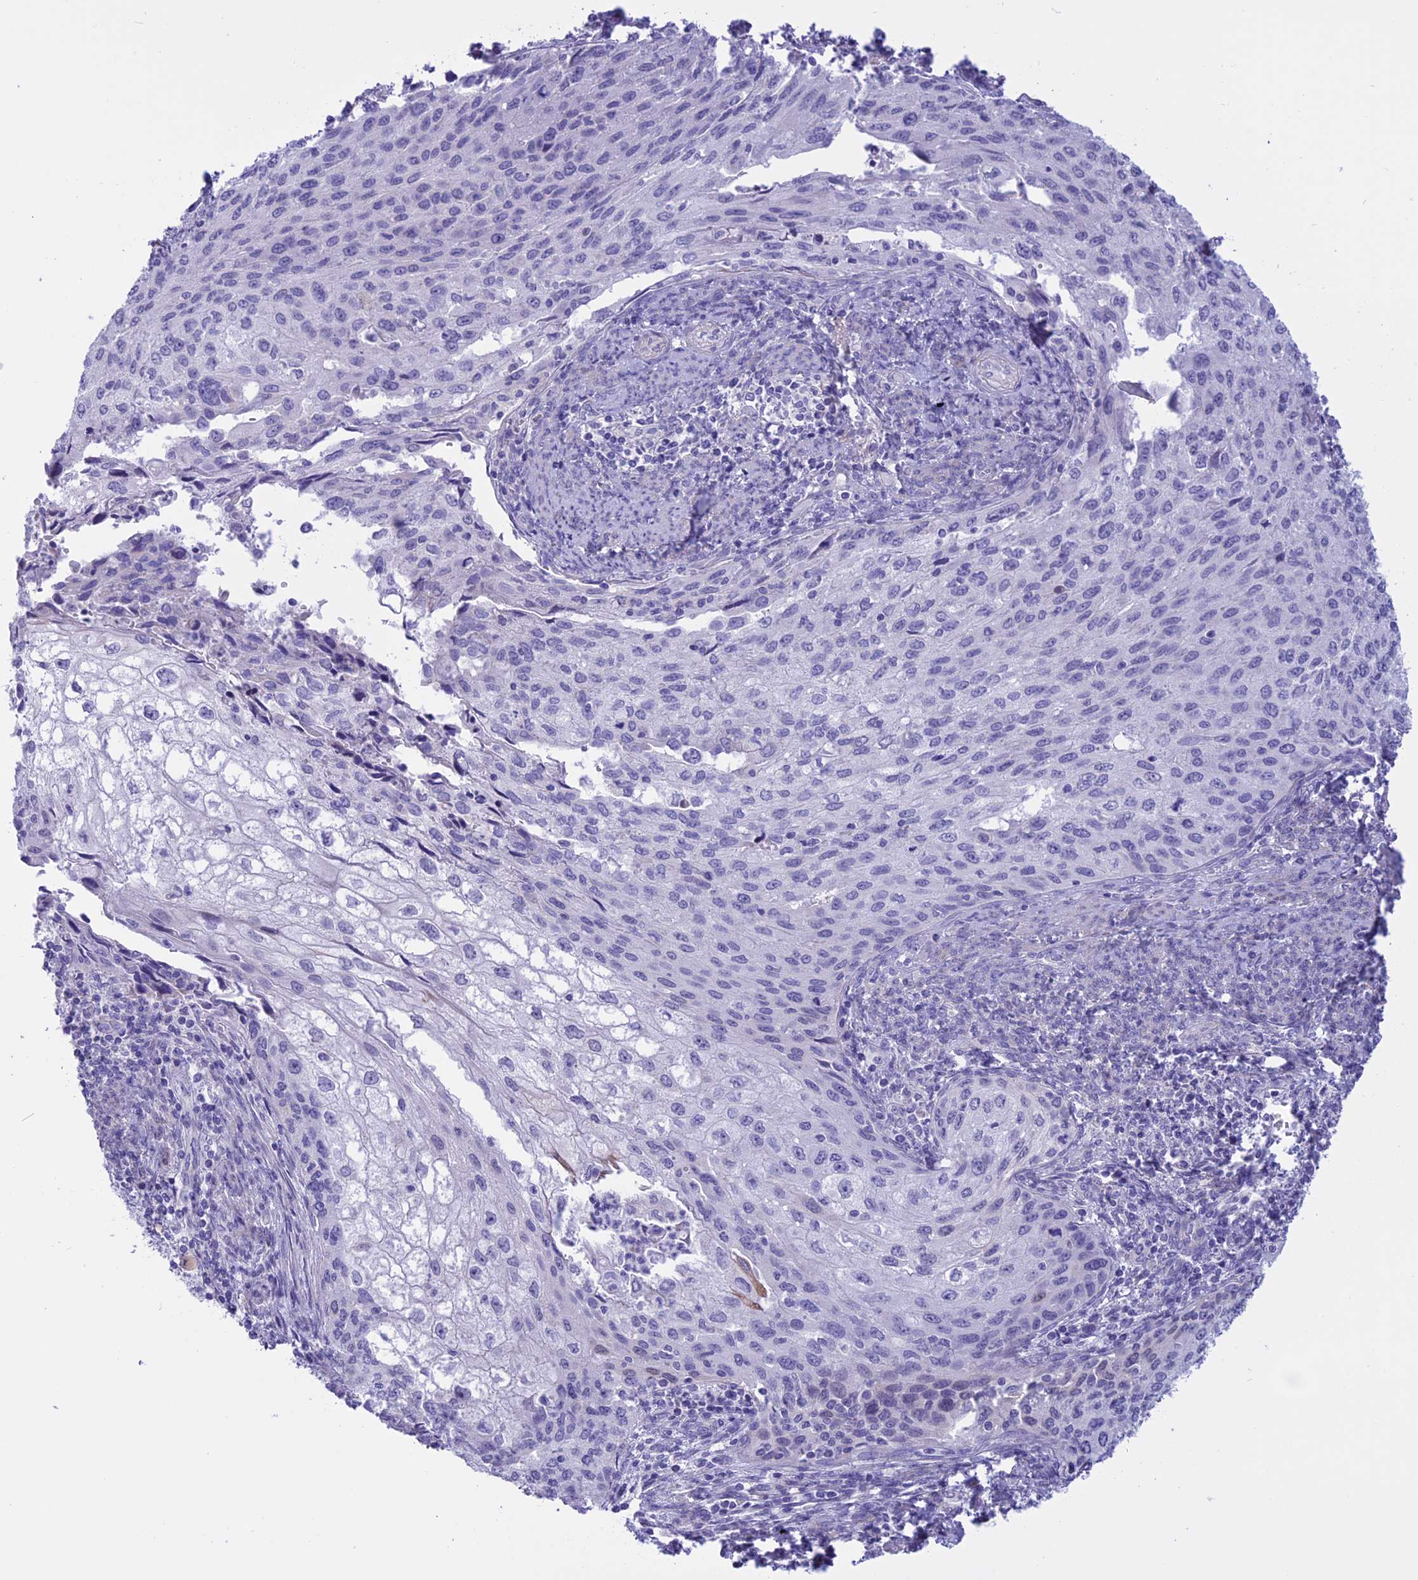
{"staining": {"intensity": "negative", "quantity": "none", "location": "none"}, "tissue": "cervical cancer", "cell_type": "Tumor cells", "image_type": "cancer", "snomed": [{"axis": "morphology", "description": "Squamous cell carcinoma, NOS"}, {"axis": "topography", "description": "Cervix"}], "caption": "This is an IHC histopathology image of human cervical cancer. There is no expression in tumor cells.", "gene": "SPHKAP", "patient": {"sex": "female", "age": 67}}